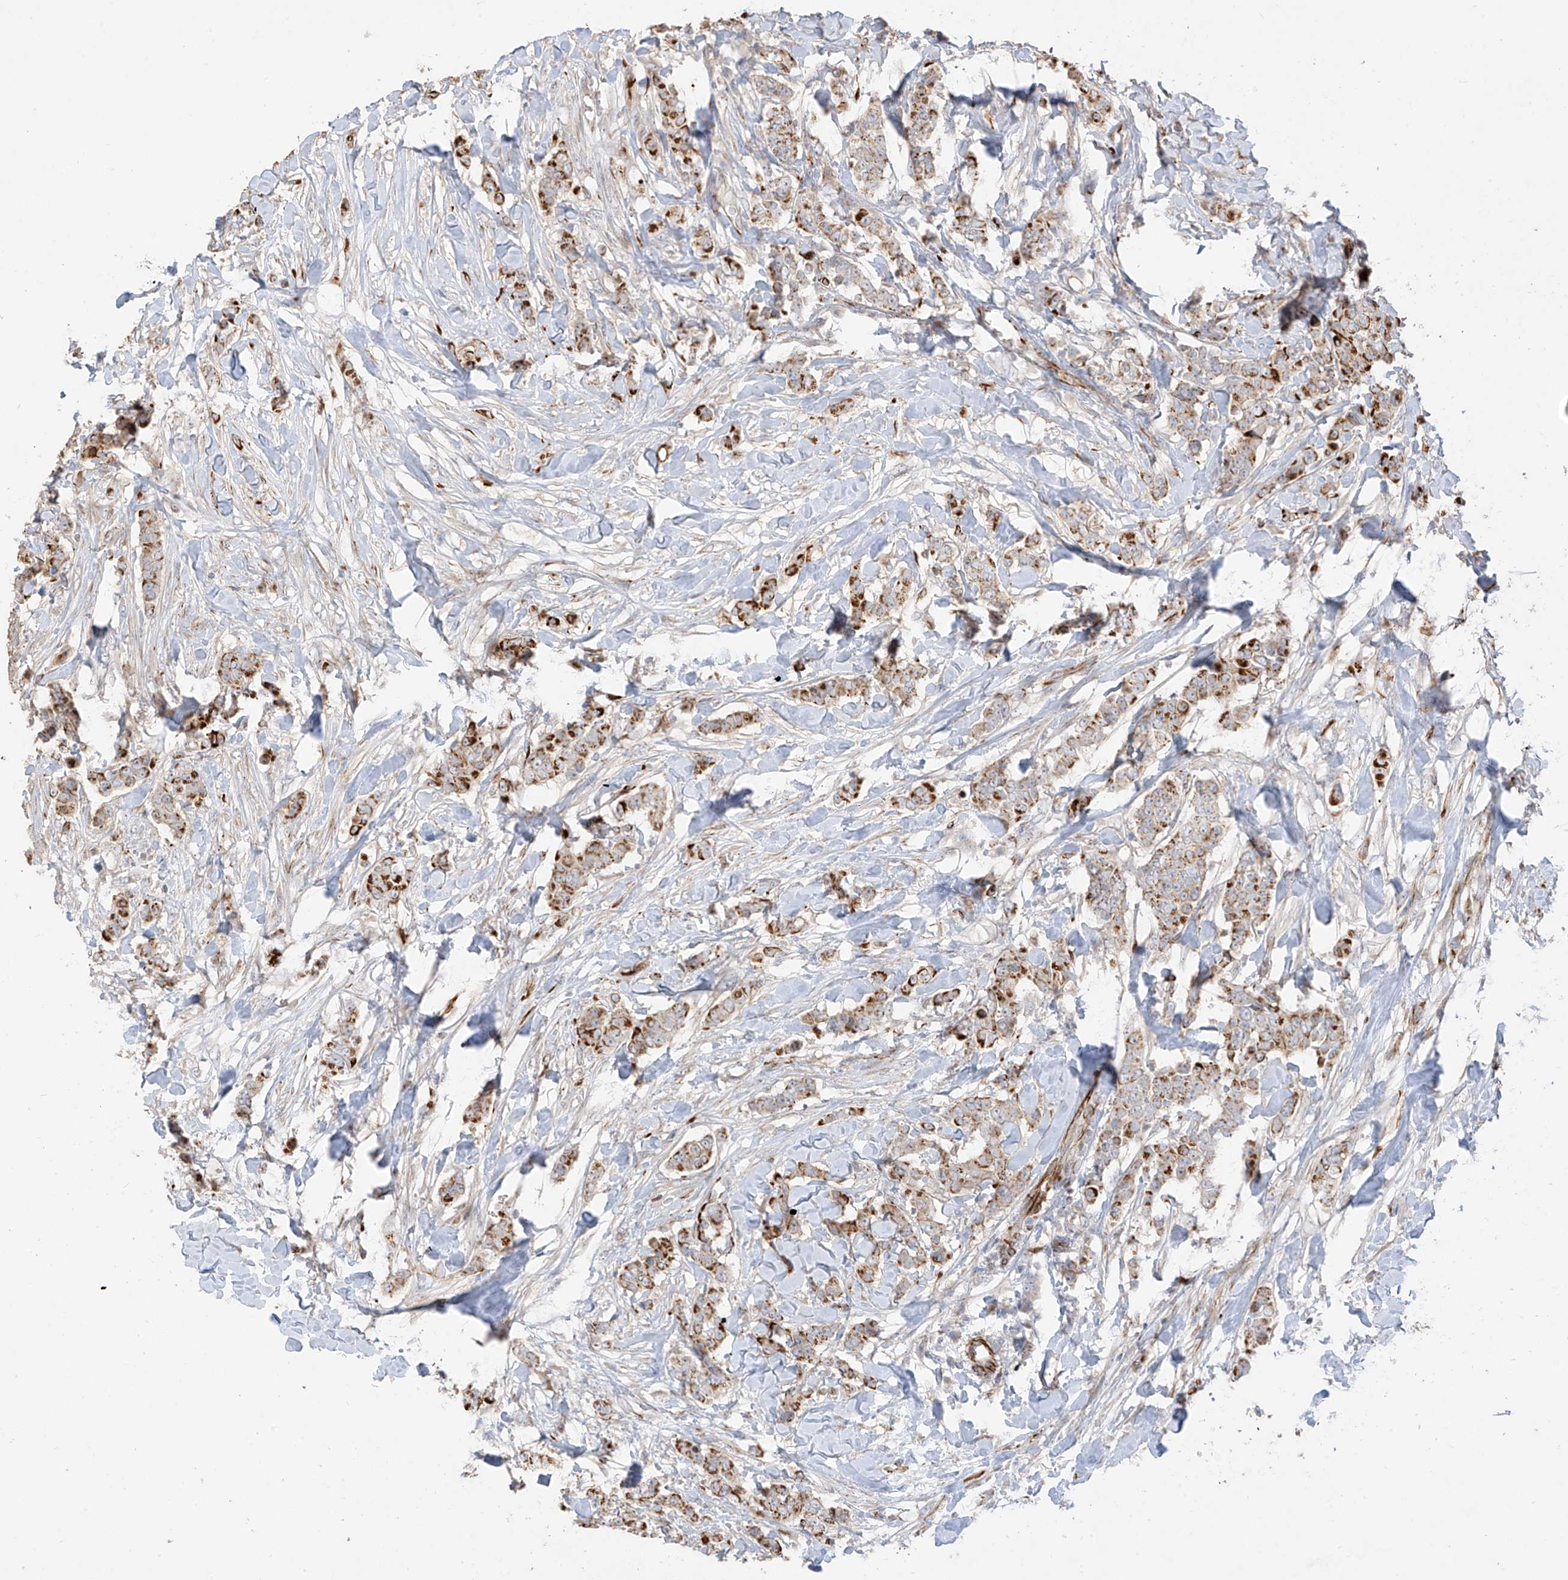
{"staining": {"intensity": "moderate", "quantity": "25%-75%", "location": "cytoplasmic/membranous"}, "tissue": "breast cancer", "cell_type": "Tumor cells", "image_type": "cancer", "snomed": [{"axis": "morphology", "description": "Duct carcinoma"}, {"axis": "topography", "description": "Breast"}], "caption": "Tumor cells reveal medium levels of moderate cytoplasmic/membranous positivity in approximately 25%-75% of cells in human breast invasive ductal carcinoma.", "gene": "DCDC2", "patient": {"sex": "female", "age": 40}}